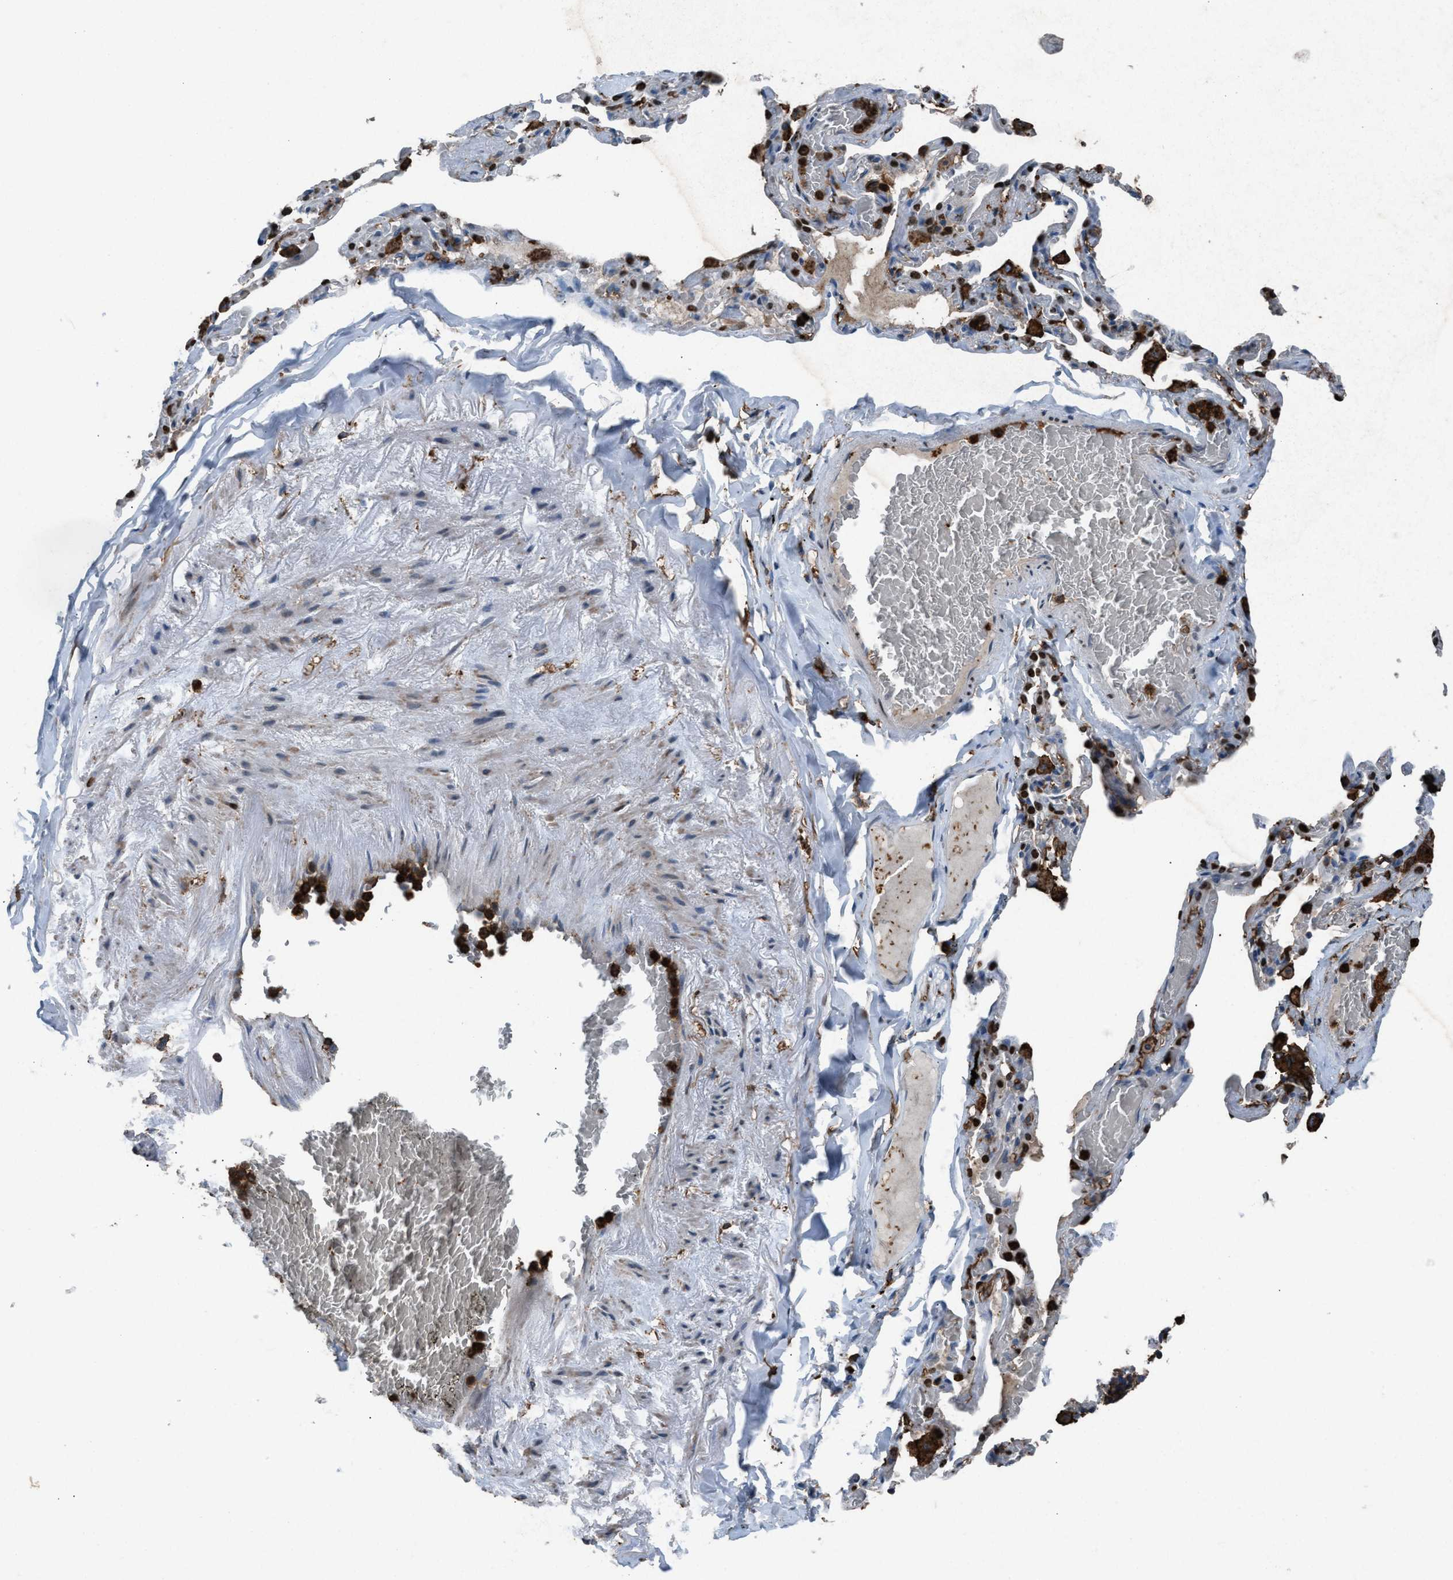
{"staining": {"intensity": "weak", "quantity": ">75%", "location": "cytoplasmic/membranous"}, "tissue": "adipose tissue", "cell_type": "Adipocytes", "image_type": "normal", "snomed": [{"axis": "morphology", "description": "Normal tissue, NOS"}, {"axis": "topography", "description": "Cartilage tissue"}, {"axis": "topography", "description": "Lung"}], "caption": "The histopathology image exhibits immunohistochemical staining of unremarkable adipose tissue. There is weak cytoplasmic/membranous staining is appreciated in approximately >75% of adipocytes.", "gene": "FCER1G", "patient": {"sex": "female", "age": 77}}